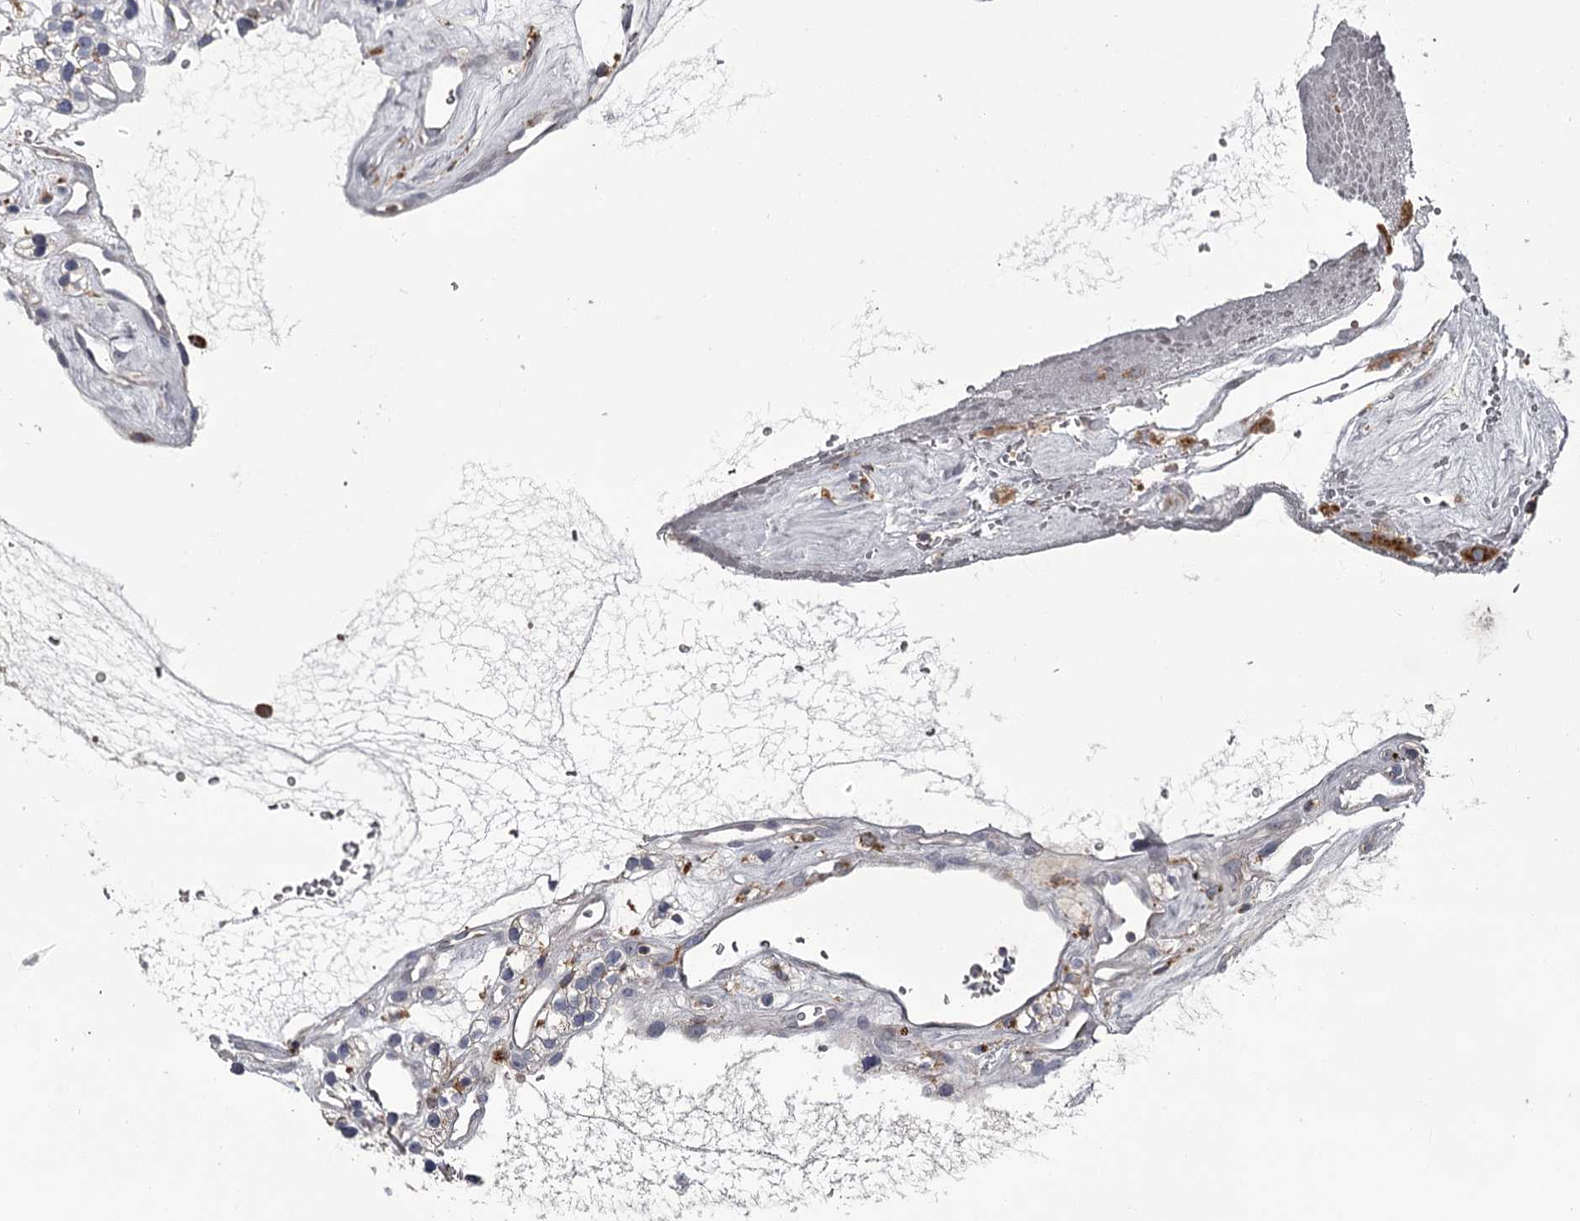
{"staining": {"intensity": "negative", "quantity": "none", "location": "none"}, "tissue": "renal cancer", "cell_type": "Tumor cells", "image_type": "cancer", "snomed": [{"axis": "morphology", "description": "Adenocarcinoma, NOS"}, {"axis": "topography", "description": "Kidney"}], "caption": "A micrograph of human adenocarcinoma (renal) is negative for staining in tumor cells.", "gene": "RASSF6", "patient": {"sex": "female", "age": 57}}